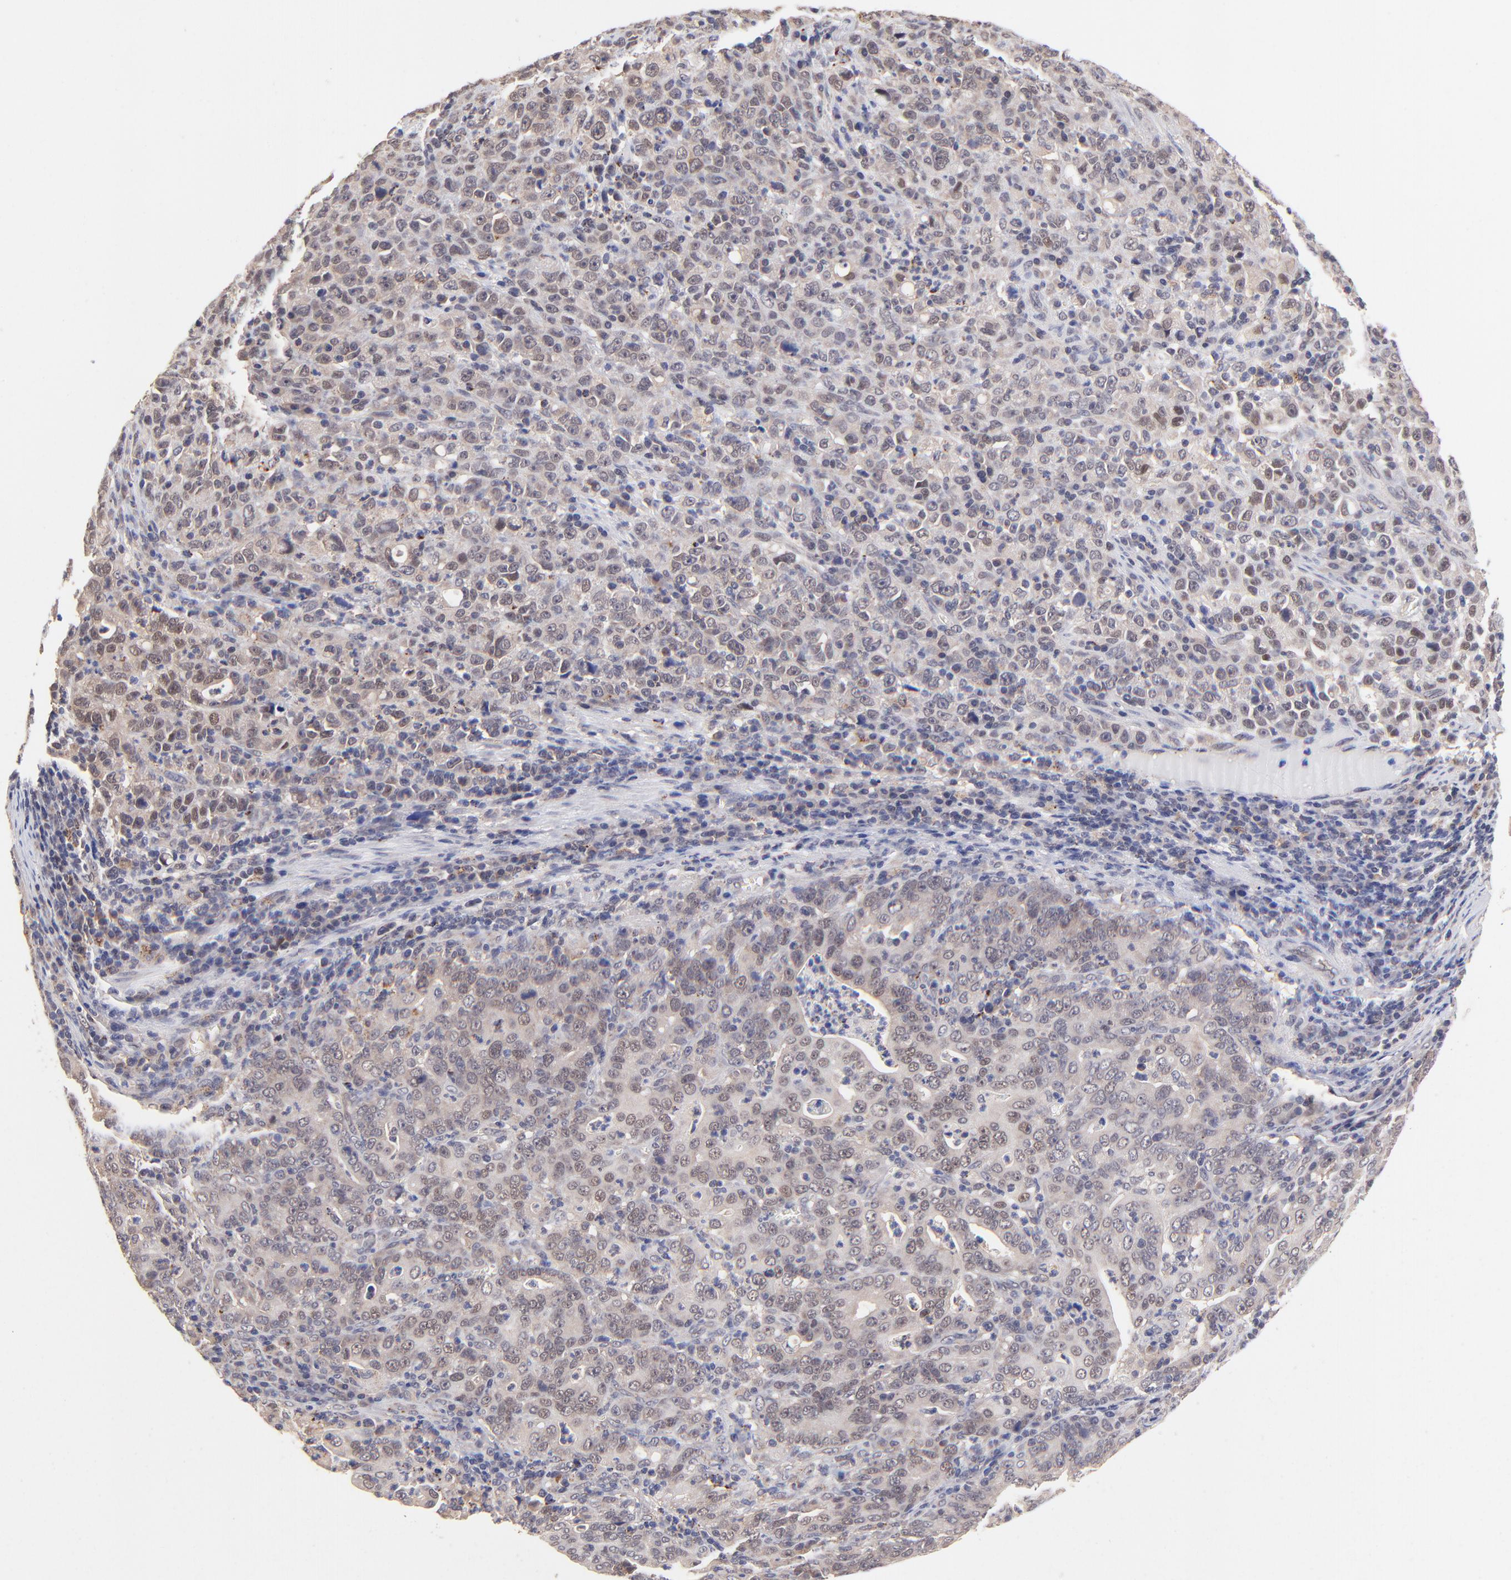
{"staining": {"intensity": "weak", "quantity": "25%-75%", "location": "cytoplasmic/membranous,nuclear"}, "tissue": "stomach cancer", "cell_type": "Tumor cells", "image_type": "cancer", "snomed": [{"axis": "morphology", "description": "Adenocarcinoma, NOS"}, {"axis": "topography", "description": "Stomach, upper"}], "caption": "Immunohistochemistry photomicrograph of neoplastic tissue: human adenocarcinoma (stomach) stained using IHC demonstrates low levels of weak protein expression localized specifically in the cytoplasmic/membranous and nuclear of tumor cells, appearing as a cytoplasmic/membranous and nuclear brown color.", "gene": "ZNF747", "patient": {"sex": "female", "age": 50}}